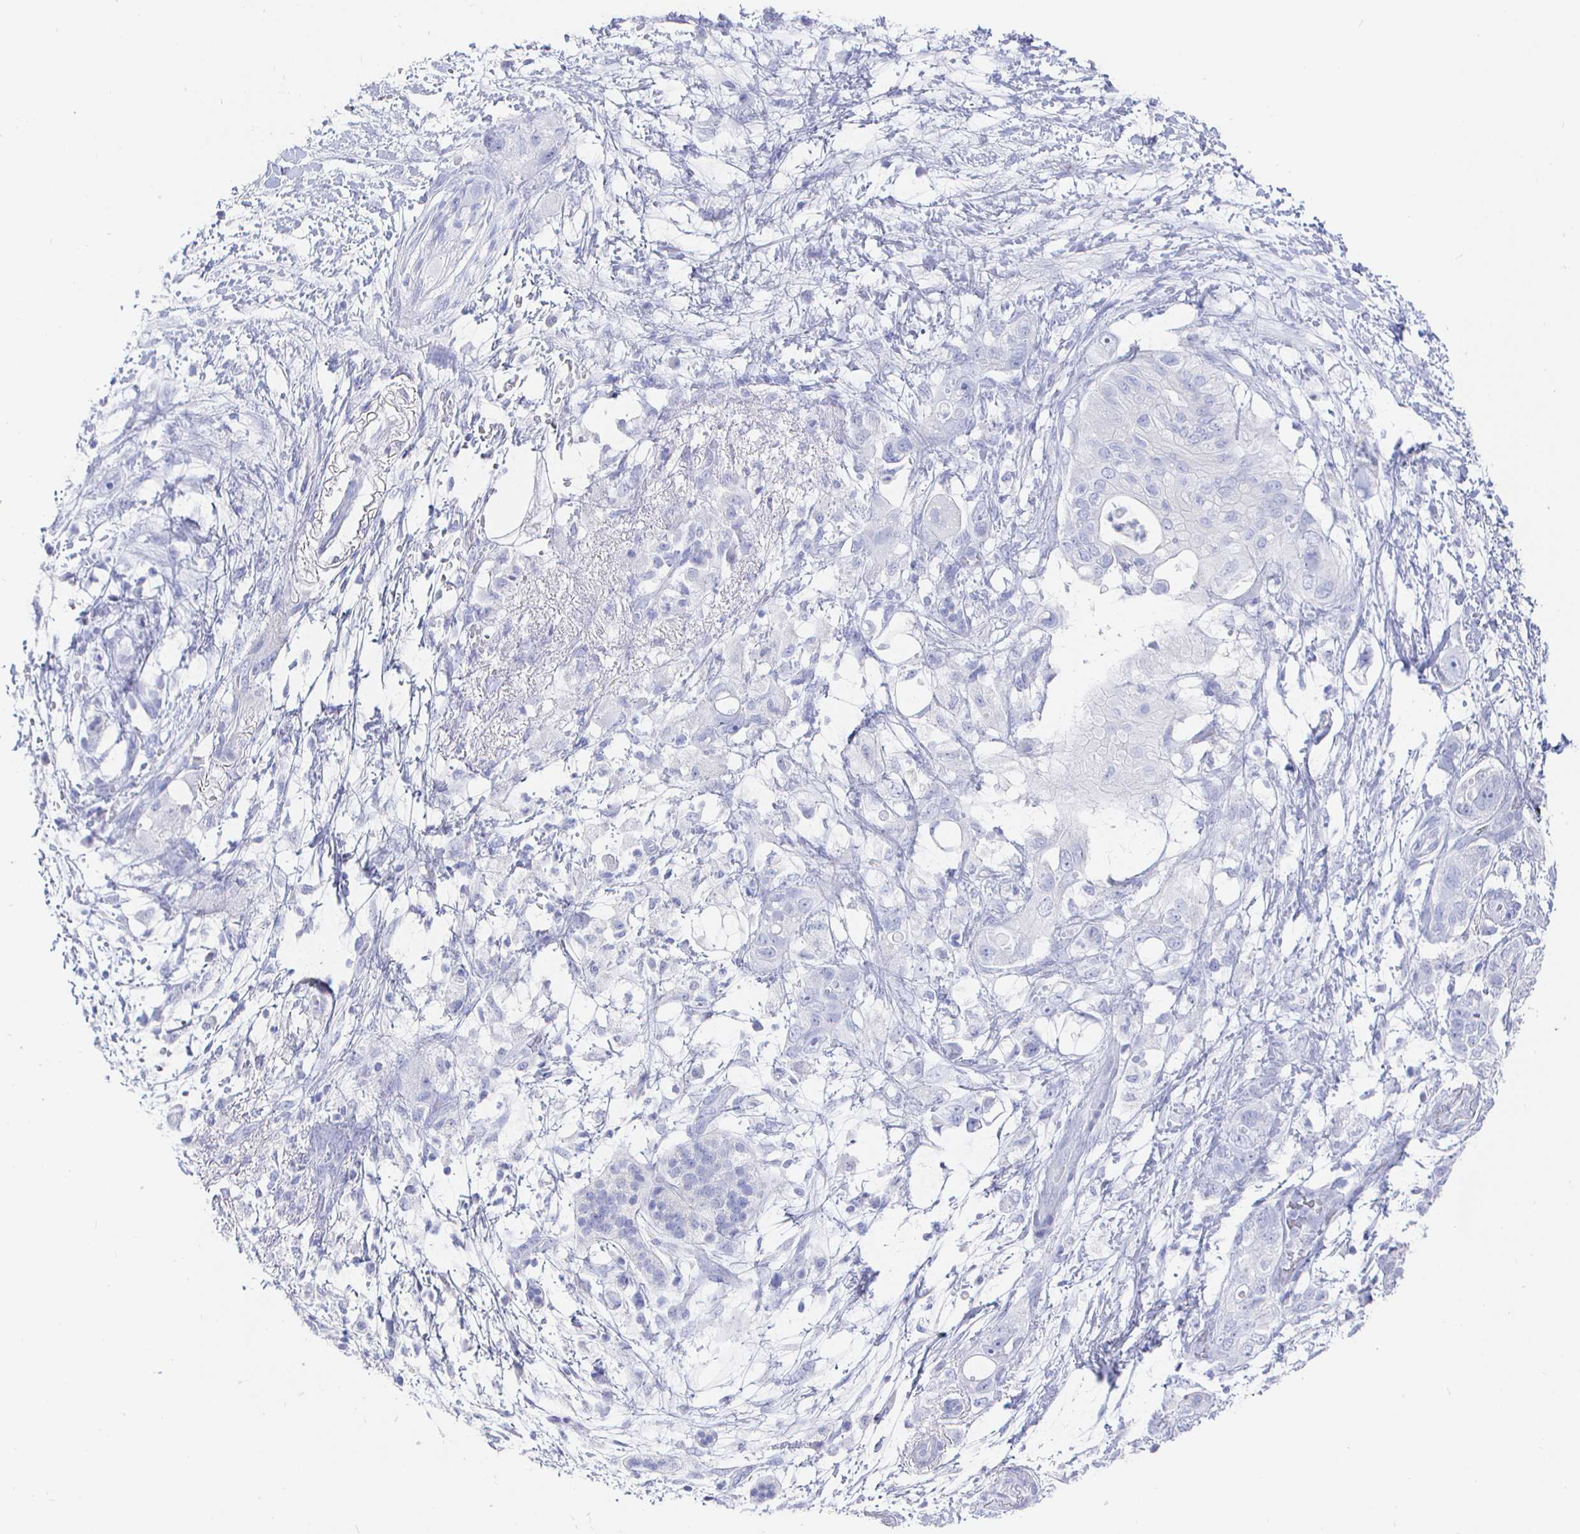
{"staining": {"intensity": "negative", "quantity": "none", "location": "none"}, "tissue": "pancreatic cancer", "cell_type": "Tumor cells", "image_type": "cancer", "snomed": [{"axis": "morphology", "description": "Adenocarcinoma, NOS"}, {"axis": "topography", "description": "Pancreas"}], "caption": "Immunohistochemistry (IHC) of pancreatic adenocarcinoma demonstrates no expression in tumor cells.", "gene": "CLCA1", "patient": {"sex": "female", "age": 72}}